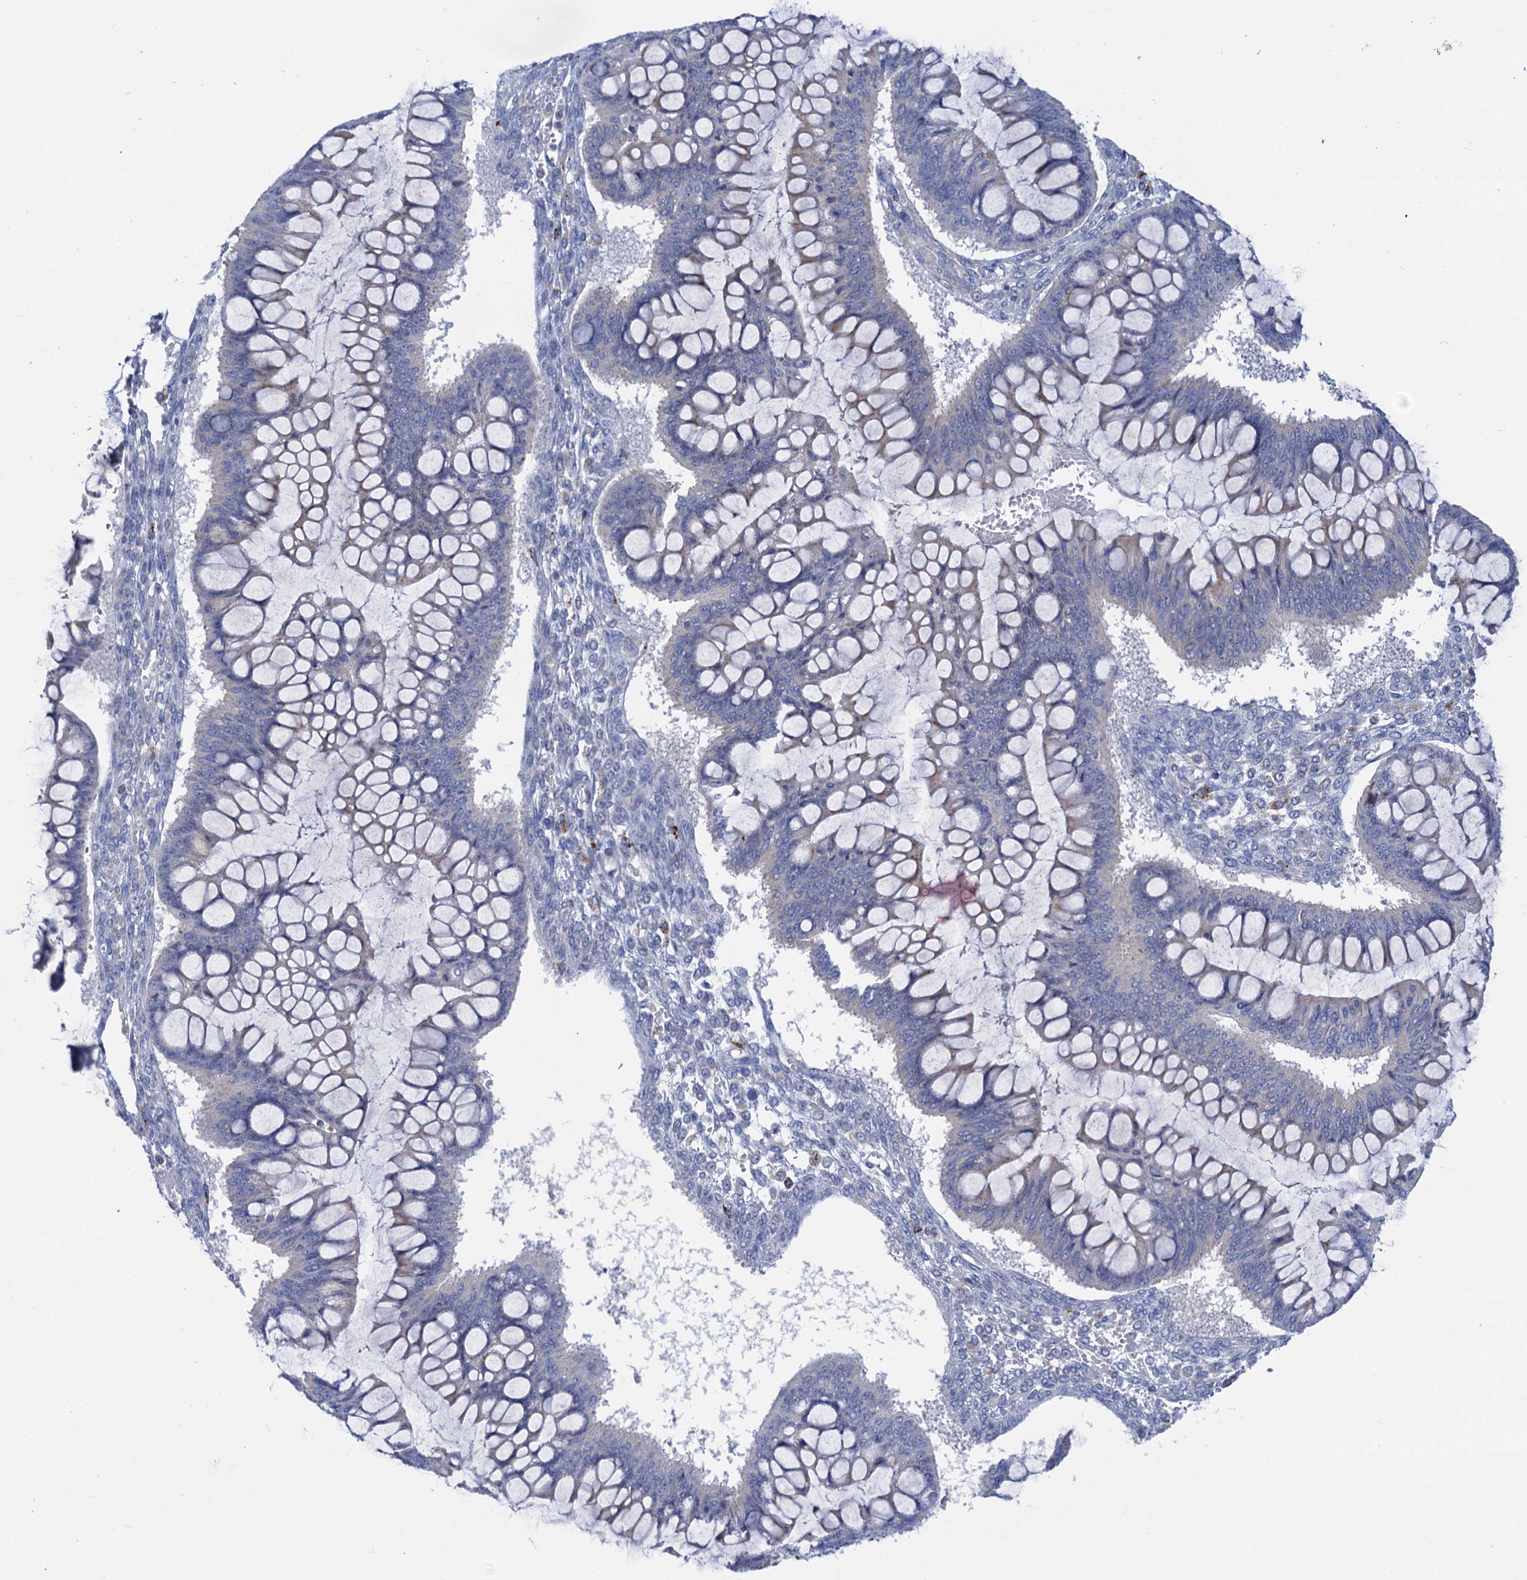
{"staining": {"intensity": "negative", "quantity": "none", "location": "none"}, "tissue": "ovarian cancer", "cell_type": "Tumor cells", "image_type": "cancer", "snomed": [{"axis": "morphology", "description": "Cystadenocarcinoma, mucinous, NOS"}, {"axis": "topography", "description": "Ovary"}], "caption": "Immunohistochemistry (IHC) micrograph of human ovarian cancer (mucinous cystadenocarcinoma) stained for a protein (brown), which exhibits no positivity in tumor cells.", "gene": "ANKS3", "patient": {"sex": "female", "age": 73}}